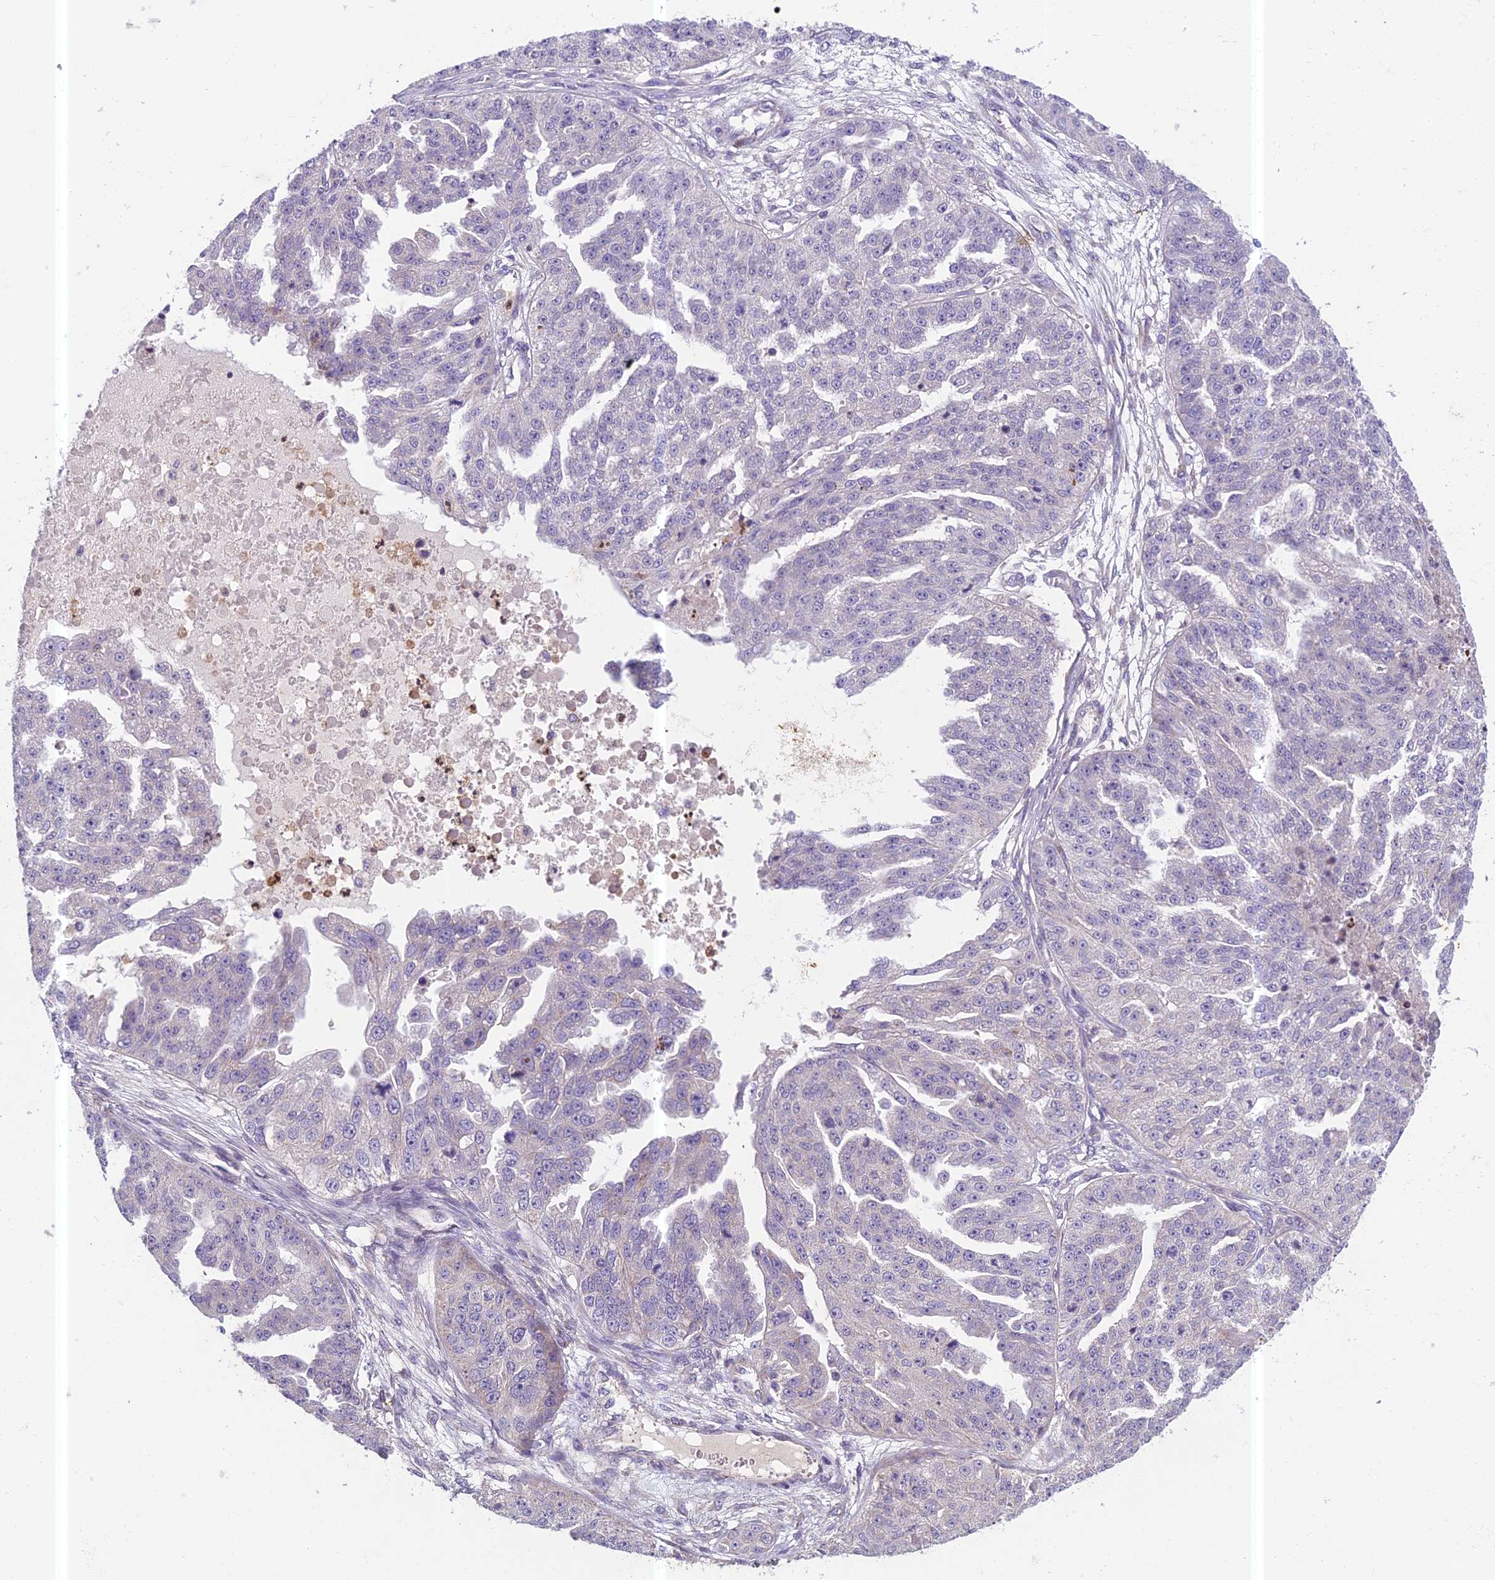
{"staining": {"intensity": "negative", "quantity": "none", "location": "none"}, "tissue": "ovarian cancer", "cell_type": "Tumor cells", "image_type": "cancer", "snomed": [{"axis": "morphology", "description": "Cystadenocarcinoma, serous, NOS"}, {"axis": "topography", "description": "Ovary"}], "caption": "Ovarian cancer (serous cystadenocarcinoma) stained for a protein using IHC demonstrates no positivity tumor cells.", "gene": "ENSG00000188897", "patient": {"sex": "female", "age": 58}}